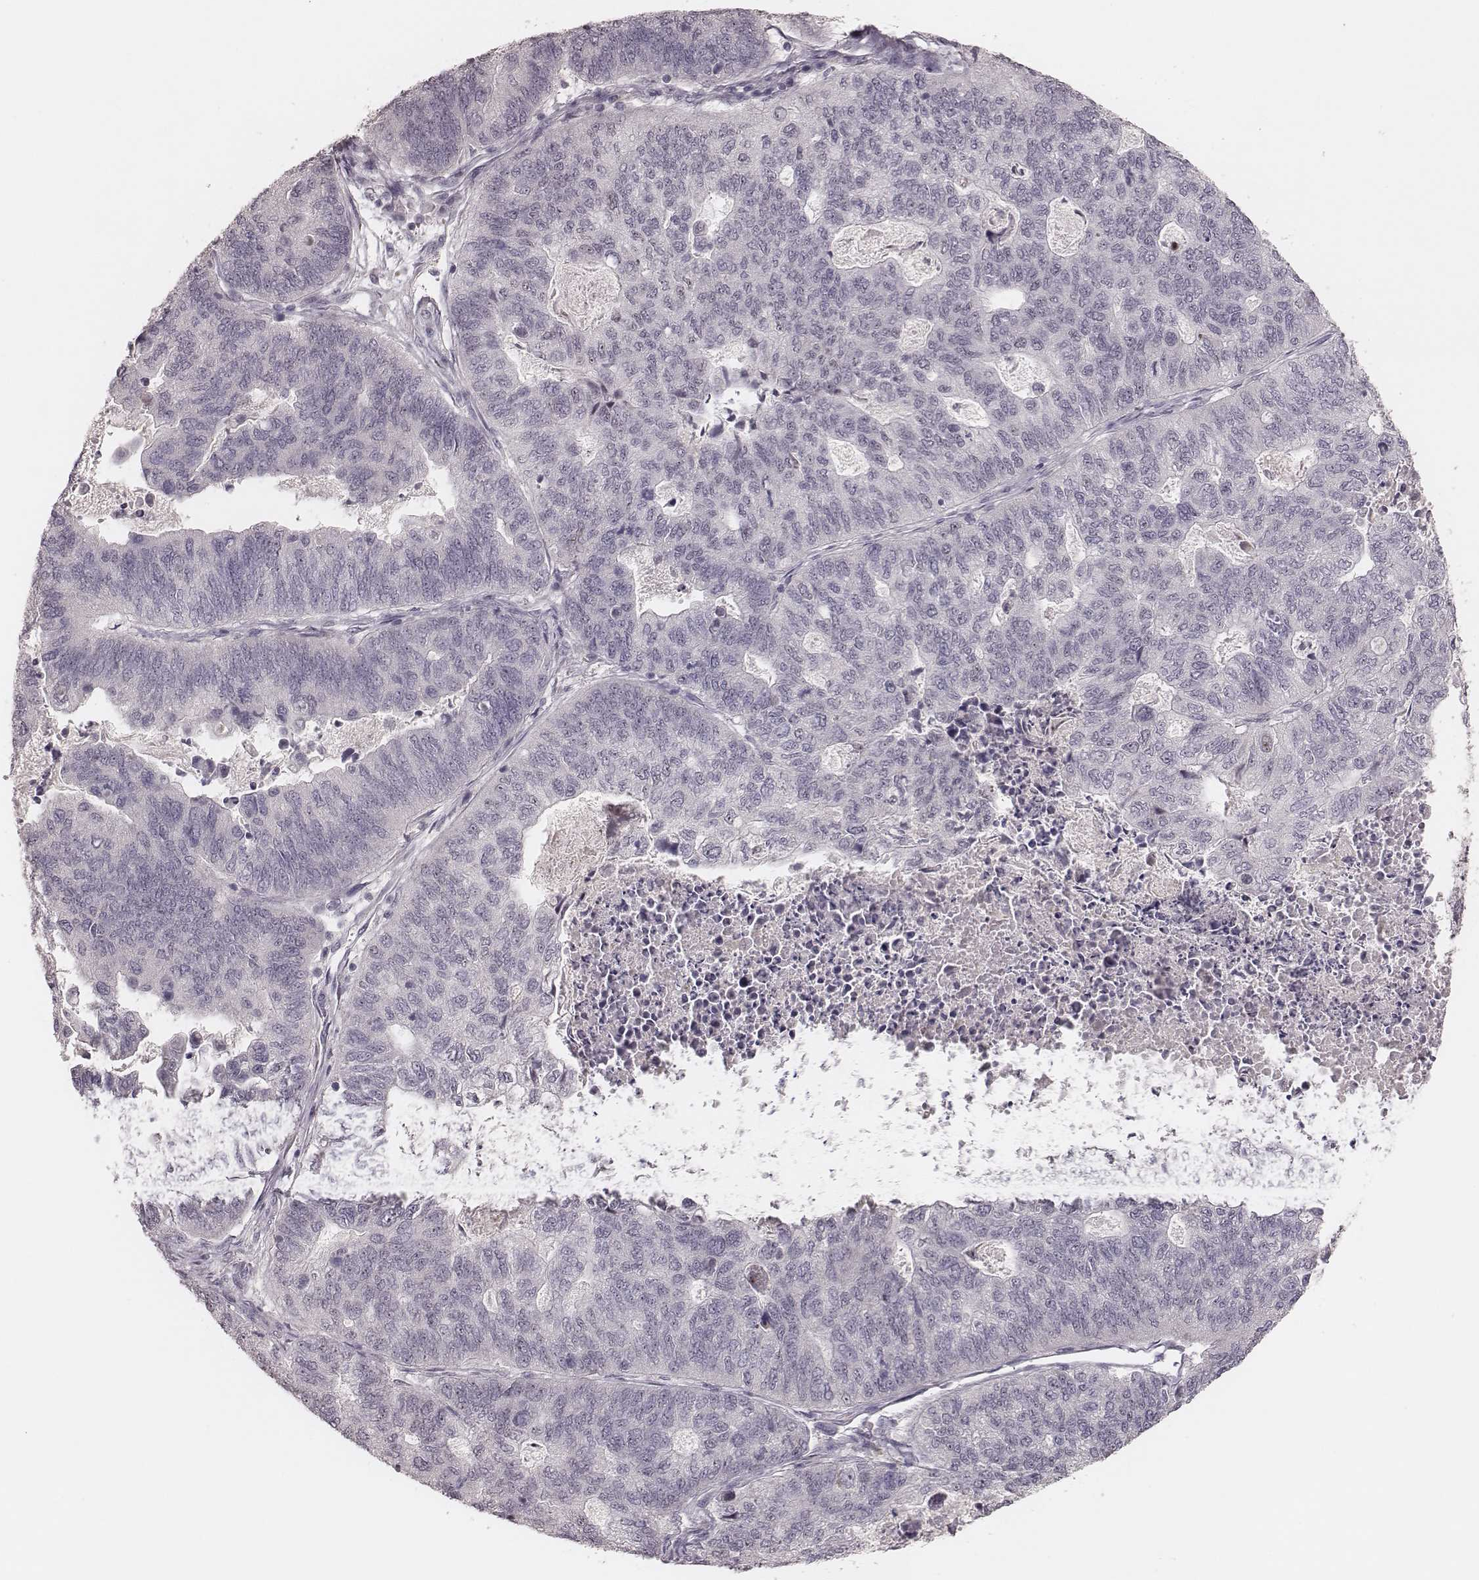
{"staining": {"intensity": "negative", "quantity": "none", "location": "none"}, "tissue": "stomach cancer", "cell_type": "Tumor cells", "image_type": "cancer", "snomed": [{"axis": "morphology", "description": "Adenocarcinoma, NOS"}, {"axis": "topography", "description": "Stomach, upper"}], "caption": "High magnification brightfield microscopy of stomach adenocarcinoma stained with DAB (brown) and counterstained with hematoxylin (blue): tumor cells show no significant positivity.", "gene": "FAM13B", "patient": {"sex": "female", "age": 67}}